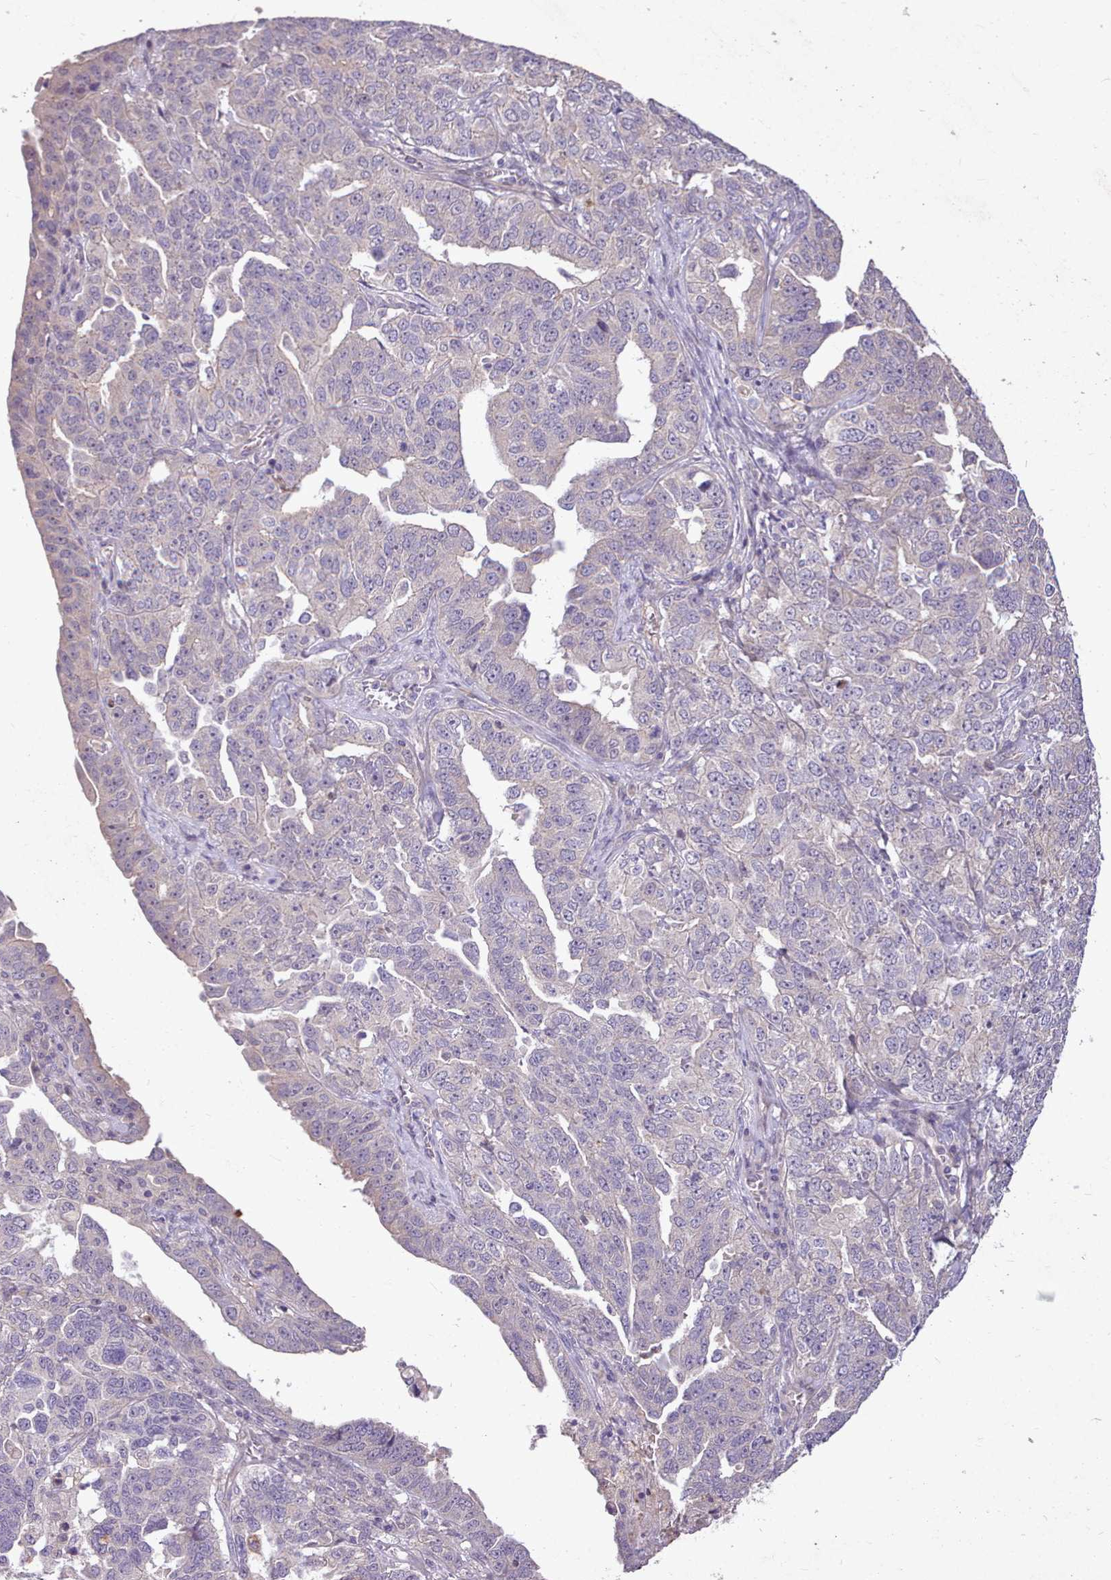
{"staining": {"intensity": "negative", "quantity": "none", "location": "none"}, "tissue": "ovarian cancer", "cell_type": "Tumor cells", "image_type": "cancer", "snomed": [{"axis": "morphology", "description": "Carcinoma, endometroid"}, {"axis": "topography", "description": "Ovary"}], "caption": "Ovarian endometroid carcinoma was stained to show a protein in brown. There is no significant positivity in tumor cells.", "gene": "ZNF607", "patient": {"sex": "female", "age": 62}}